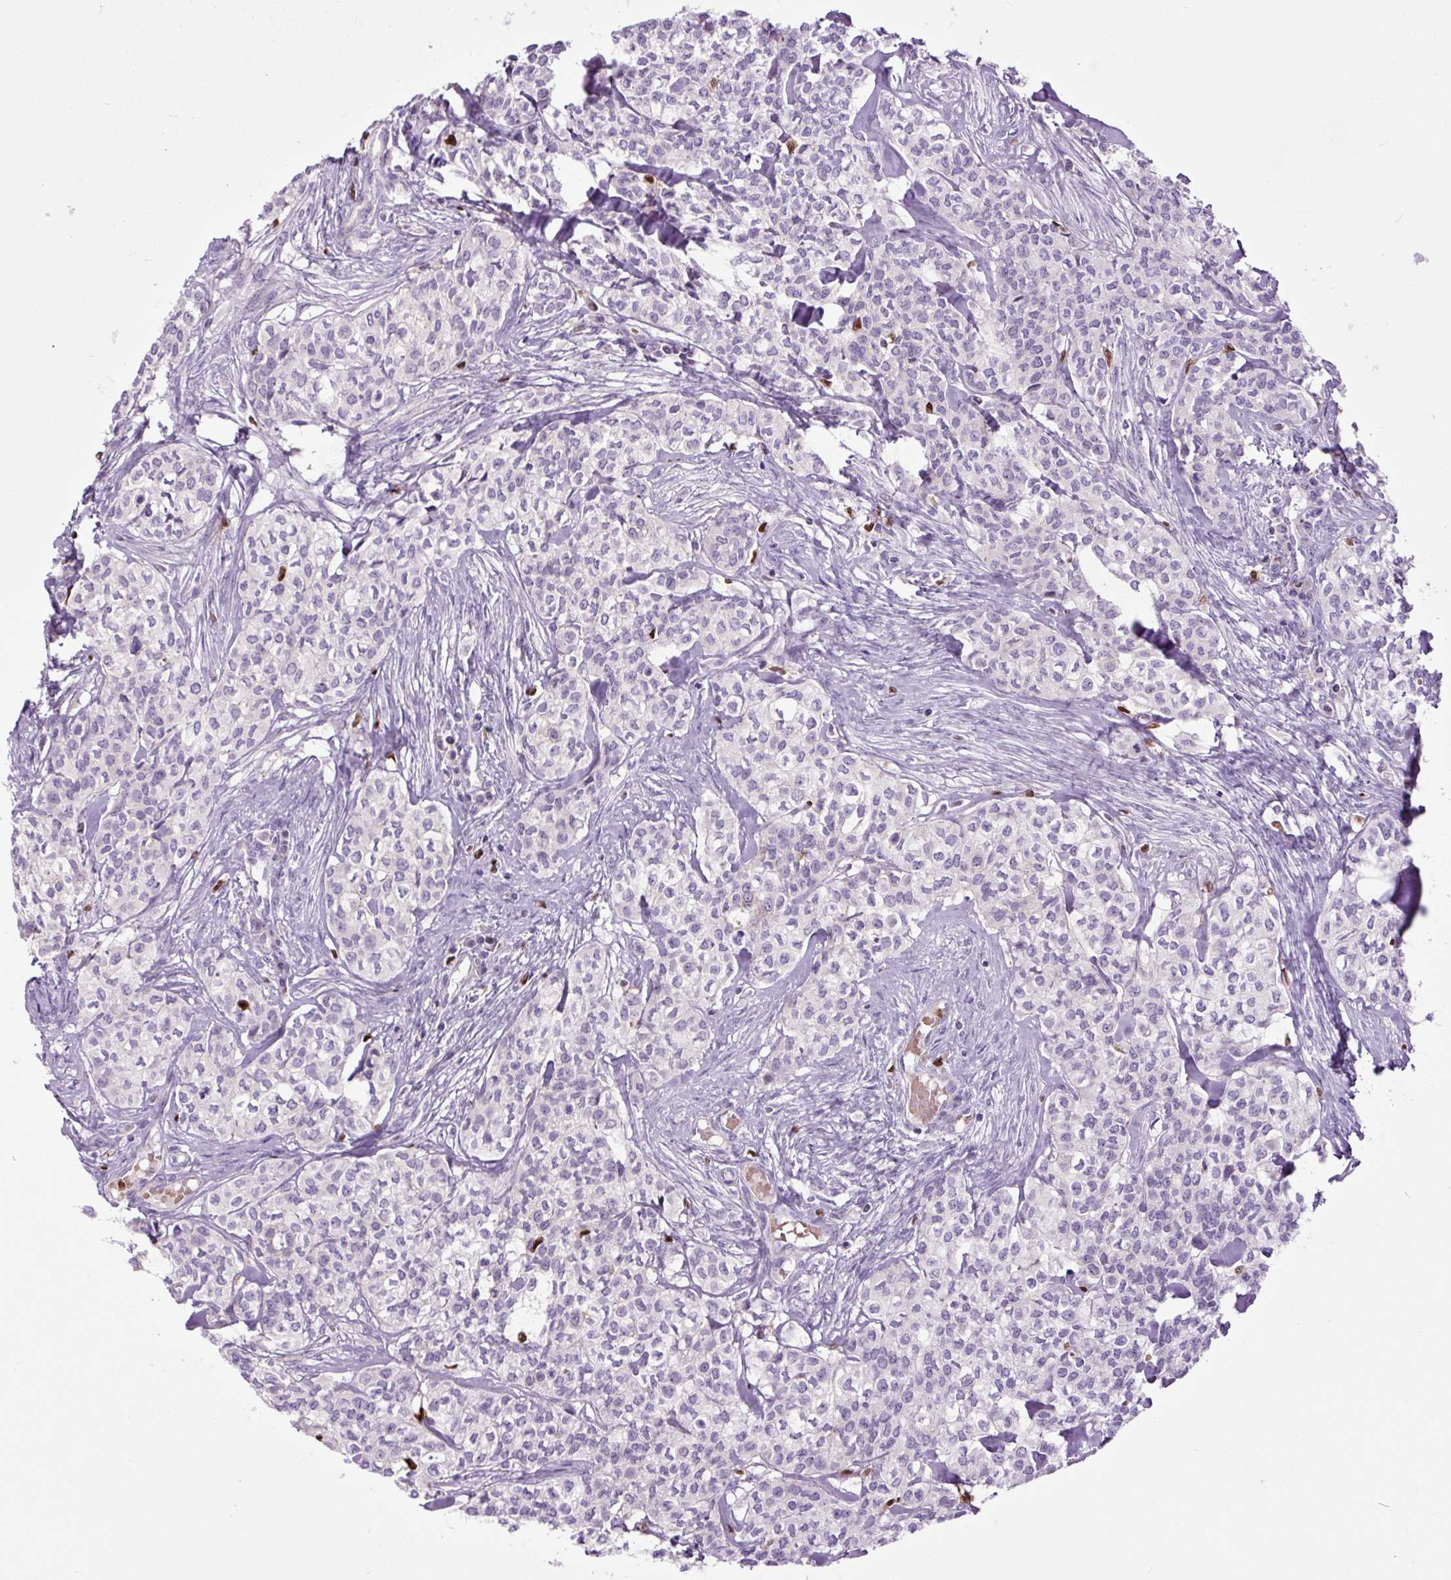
{"staining": {"intensity": "negative", "quantity": "none", "location": "none"}, "tissue": "head and neck cancer", "cell_type": "Tumor cells", "image_type": "cancer", "snomed": [{"axis": "morphology", "description": "Adenocarcinoma, NOS"}, {"axis": "topography", "description": "Head-Neck"}], "caption": "DAB (3,3'-diaminobenzidine) immunohistochemical staining of adenocarcinoma (head and neck) exhibits no significant expression in tumor cells.", "gene": "SPI1", "patient": {"sex": "male", "age": 81}}